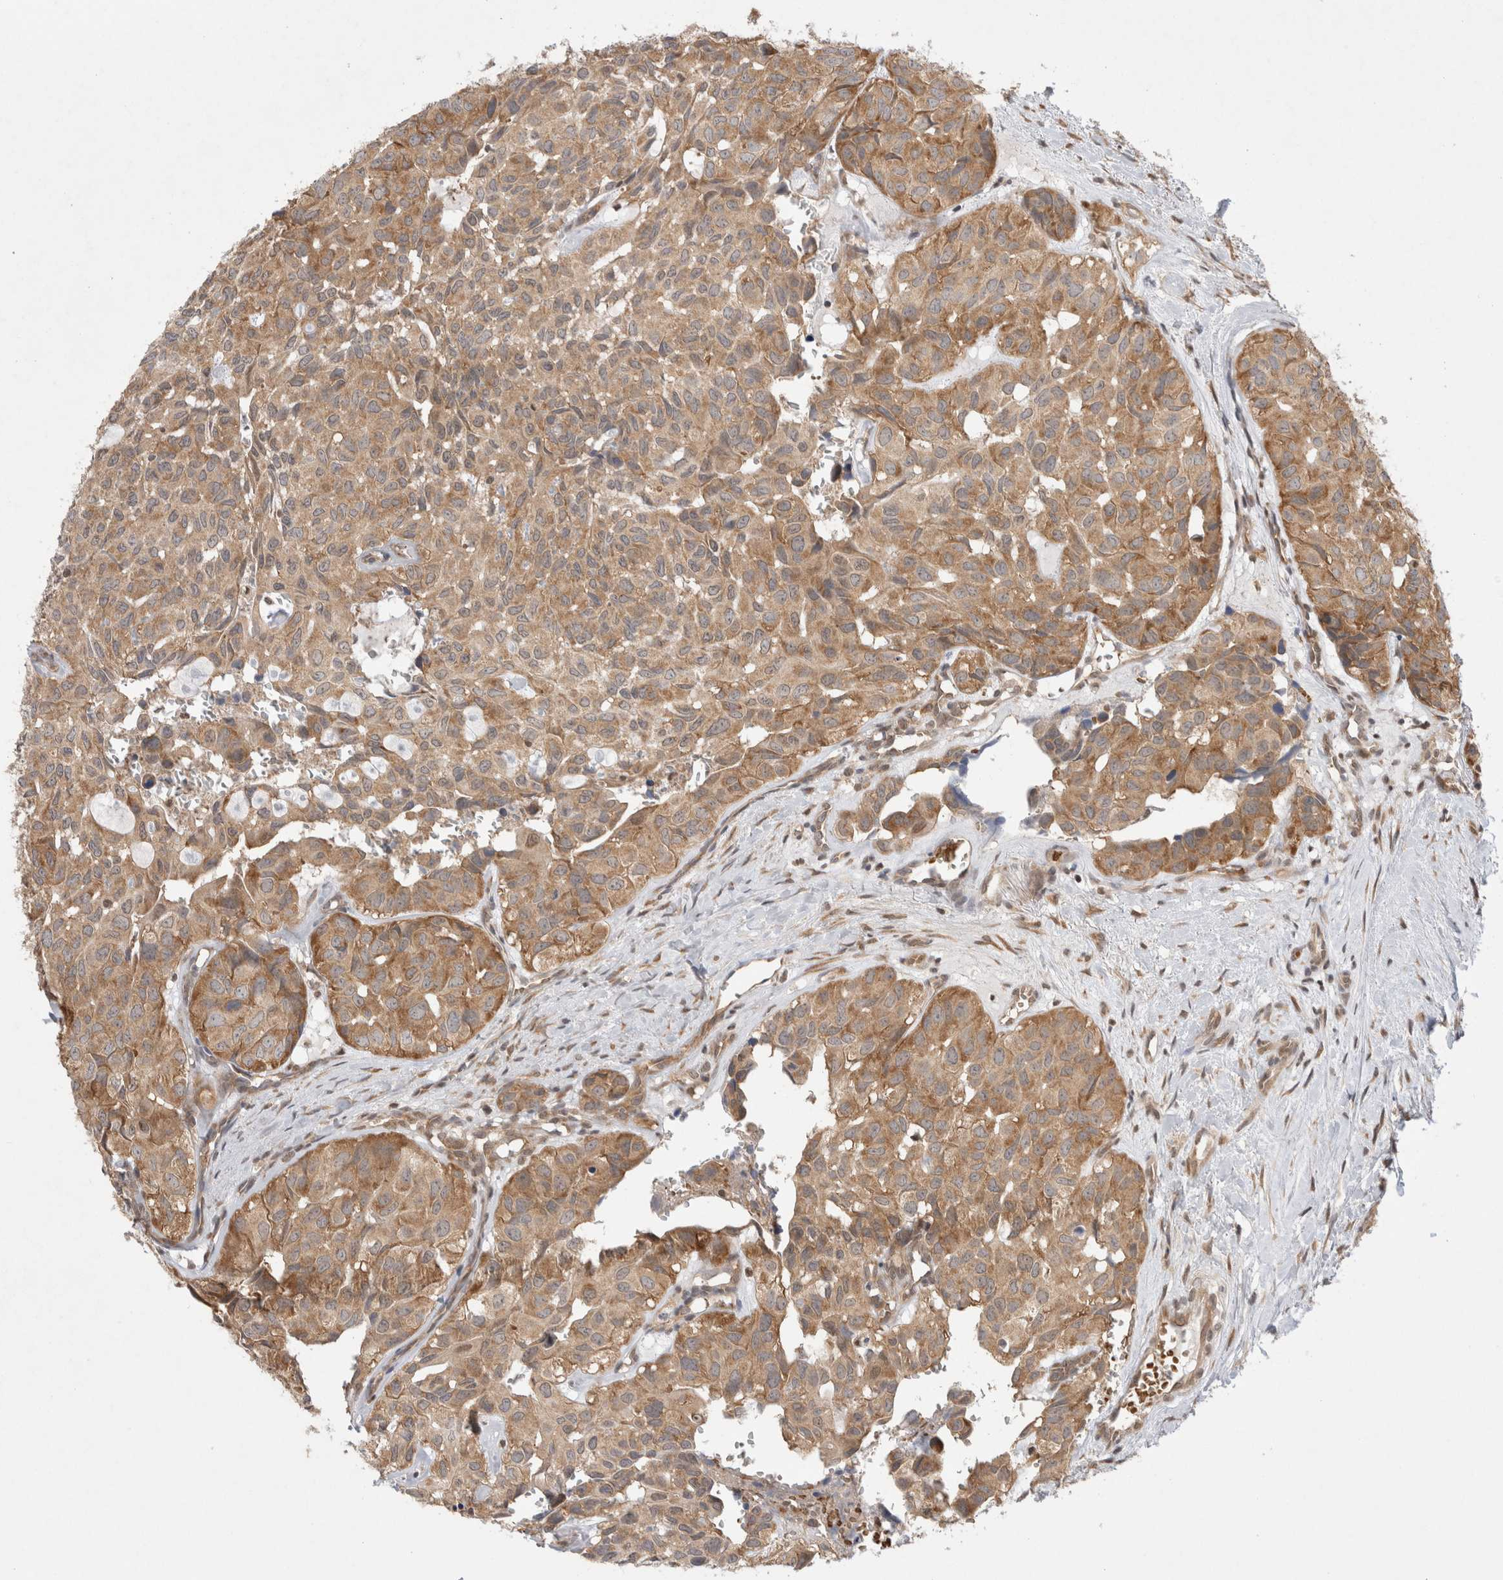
{"staining": {"intensity": "moderate", "quantity": ">75%", "location": "cytoplasmic/membranous"}, "tissue": "head and neck cancer", "cell_type": "Tumor cells", "image_type": "cancer", "snomed": [{"axis": "morphology", "description": "Adenocarcinoma, NOS"}, {"axis": "topography", "description": "Salivary gland, NOS"}, {"axis": "topography", "description": "Head-Neck"}], "caption": "High-magnification brightfield microscopy of head and neck cancer (adenocarcinoma) stained with DAB (brown) and counterstained with hematoxylin (blue). tumor cells exhibit moderate cytoplasmic/membranous expression is appreciated in approximately>75% of cells.", "gene": "EIF3E", "patient": {"sex": "female", "age": 76}}